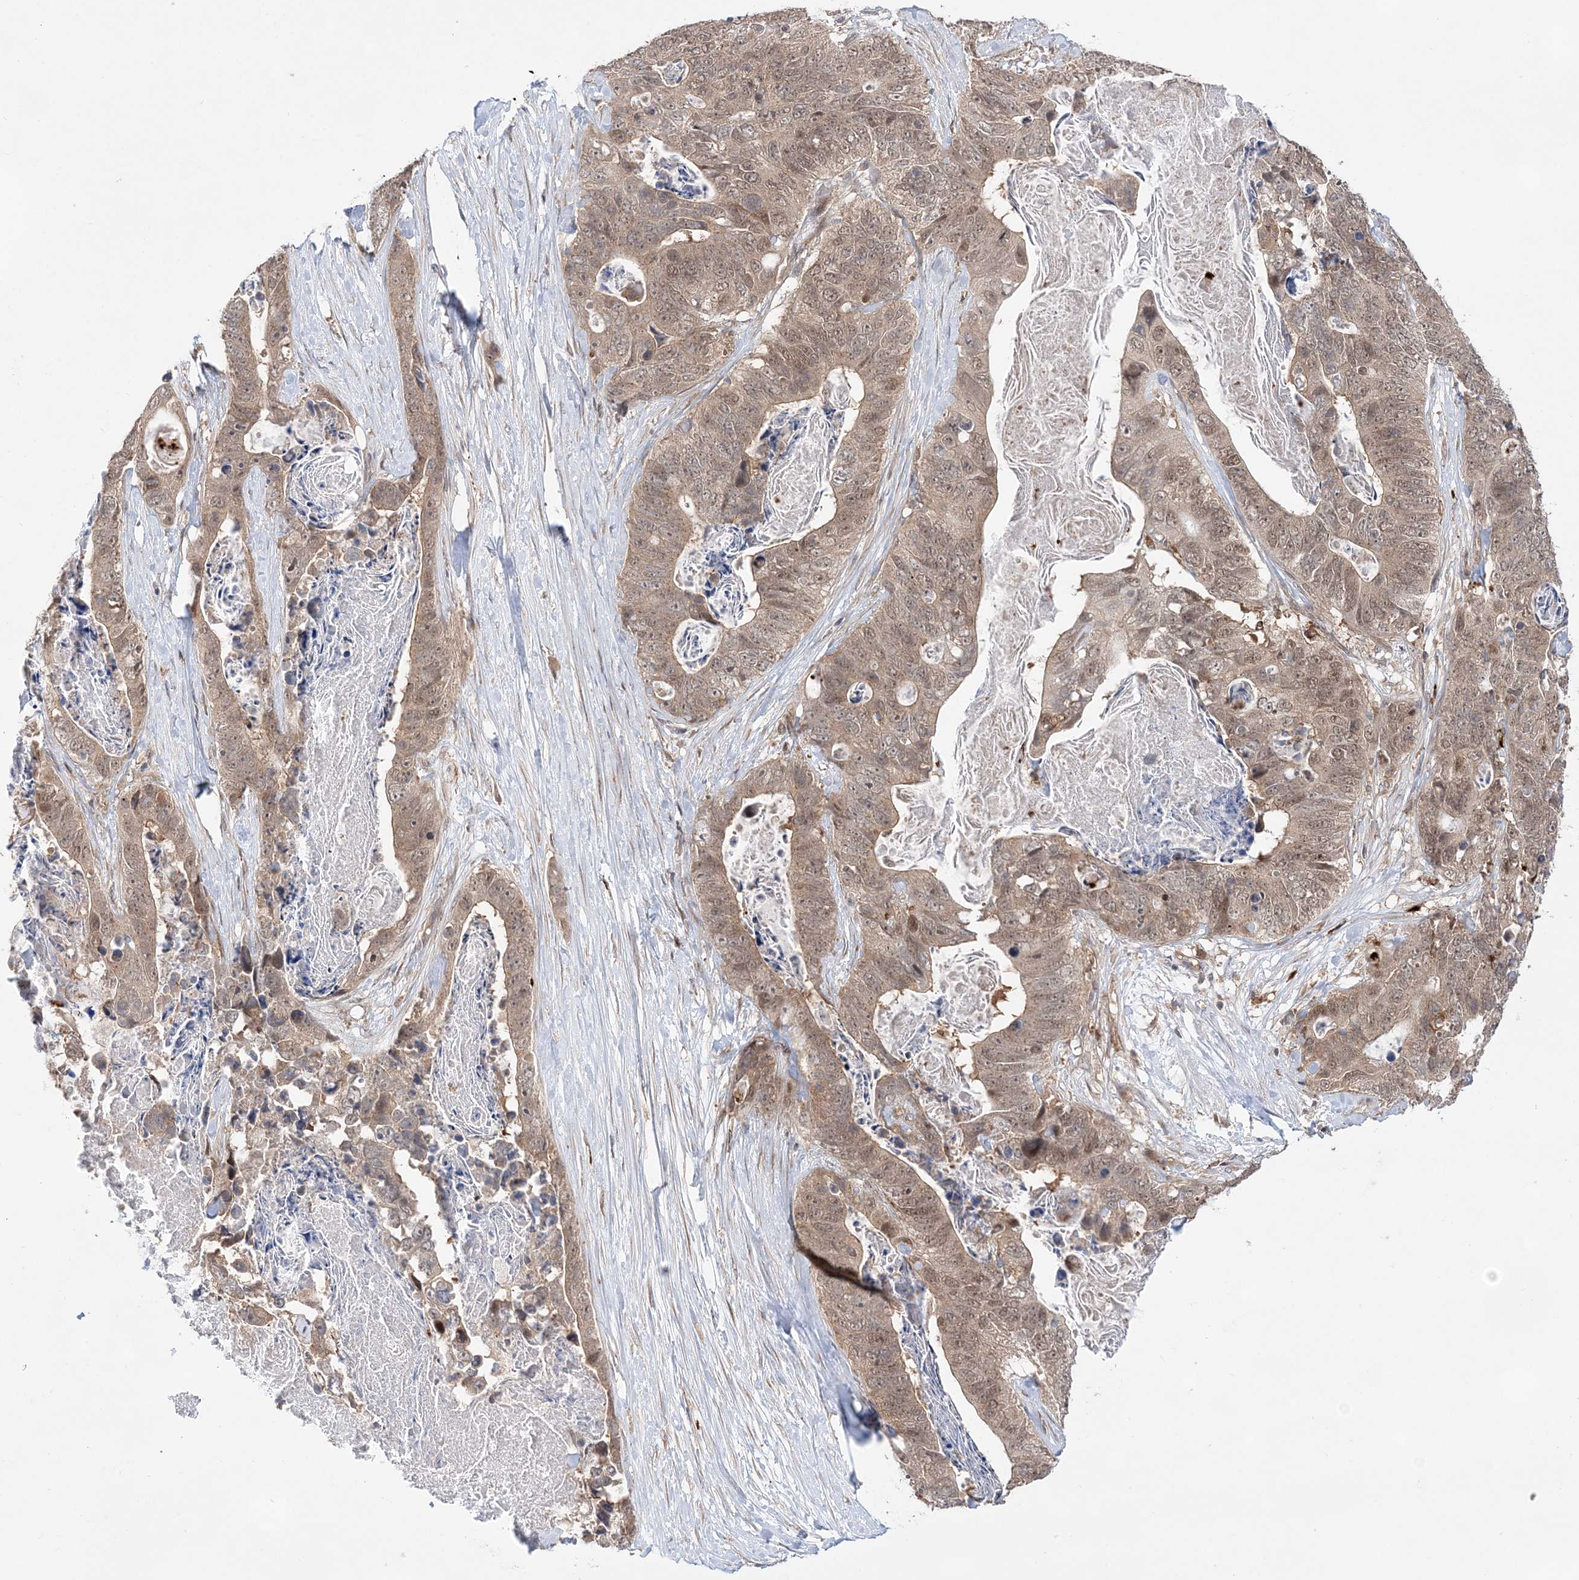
{"staining": {"intensity": "weak", "quantity": ">75%", "location": "cytoplasmic/membranous,nuclear"}, "tissue": "stomach cancer", "cell_type": "Tumor cells", "image_type": "cancer", "snomed": [{"axis": "morphology", "description": "Adenocarcinoma, NOS"}, {"axis": "topography", "description": "Stomach"}], "caption": "Stomach cancer tissue exhibits weak cytoplasmic/membranous and nuclear staining in about >75% of tumor cells", "gene": "ANAPC15", "patient": {"sex": "female", "age": 89}}